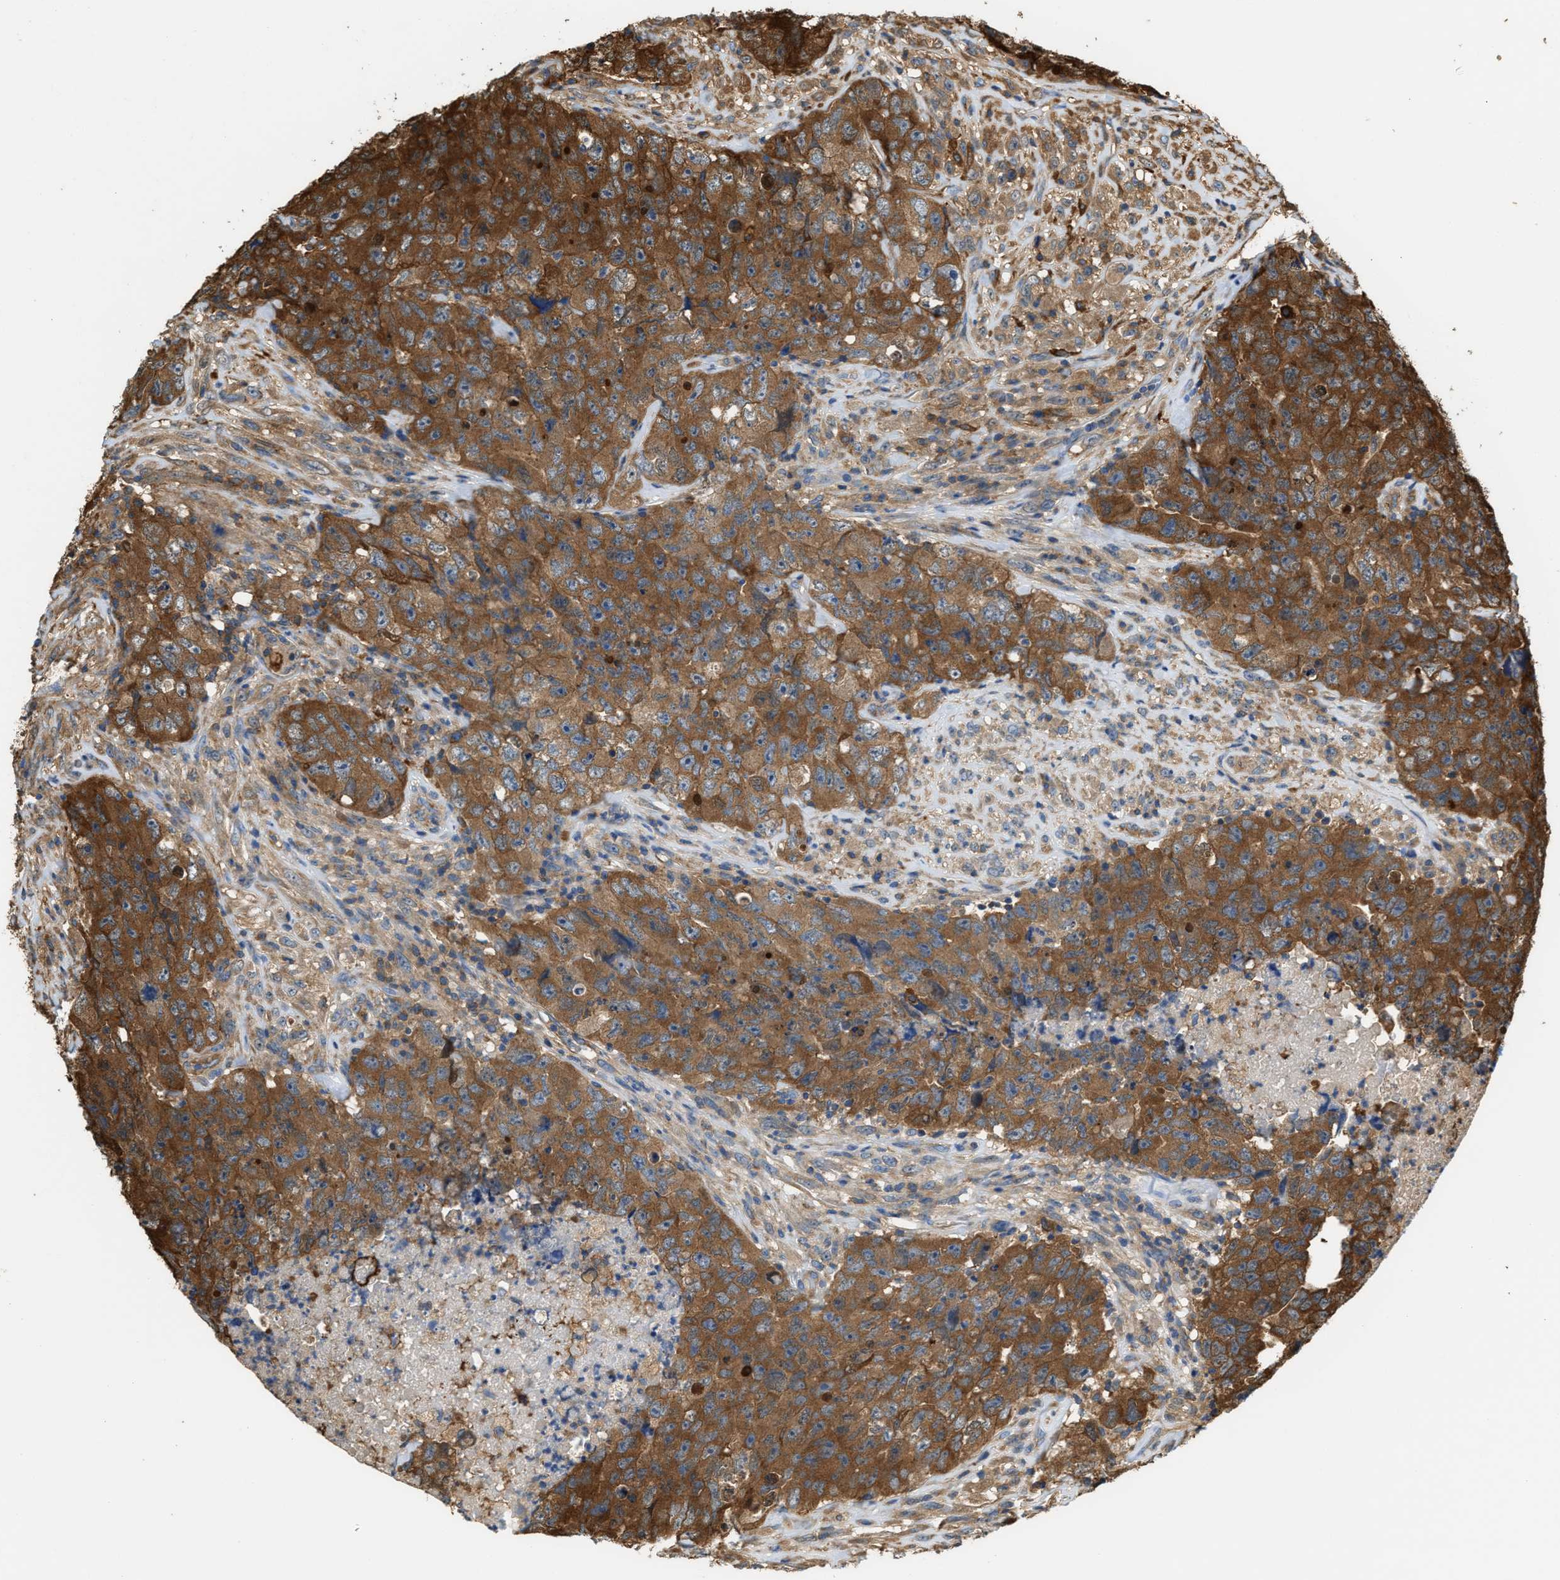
{"staining": {"intensity": "strong", "quantity": ">75%", "location": "cytoplasmic/membranous"}, "tissue": "testis cancer", "cell_type": "Tumor cells", "image_type": "cancer", "snomed": [{"axis": "morphology", "description": "Carcinoma, Embryonal, NOS"}, {"axis": "topography", "description": "Testis"}], "caption": "Testis cancer stained for a protein (brown) reveals strong cytoplasmic/membranous positive staining in approximately >75% of tumor cells.", "gene": "ATIC", "patient": {"sex": "male", "age": 32}}